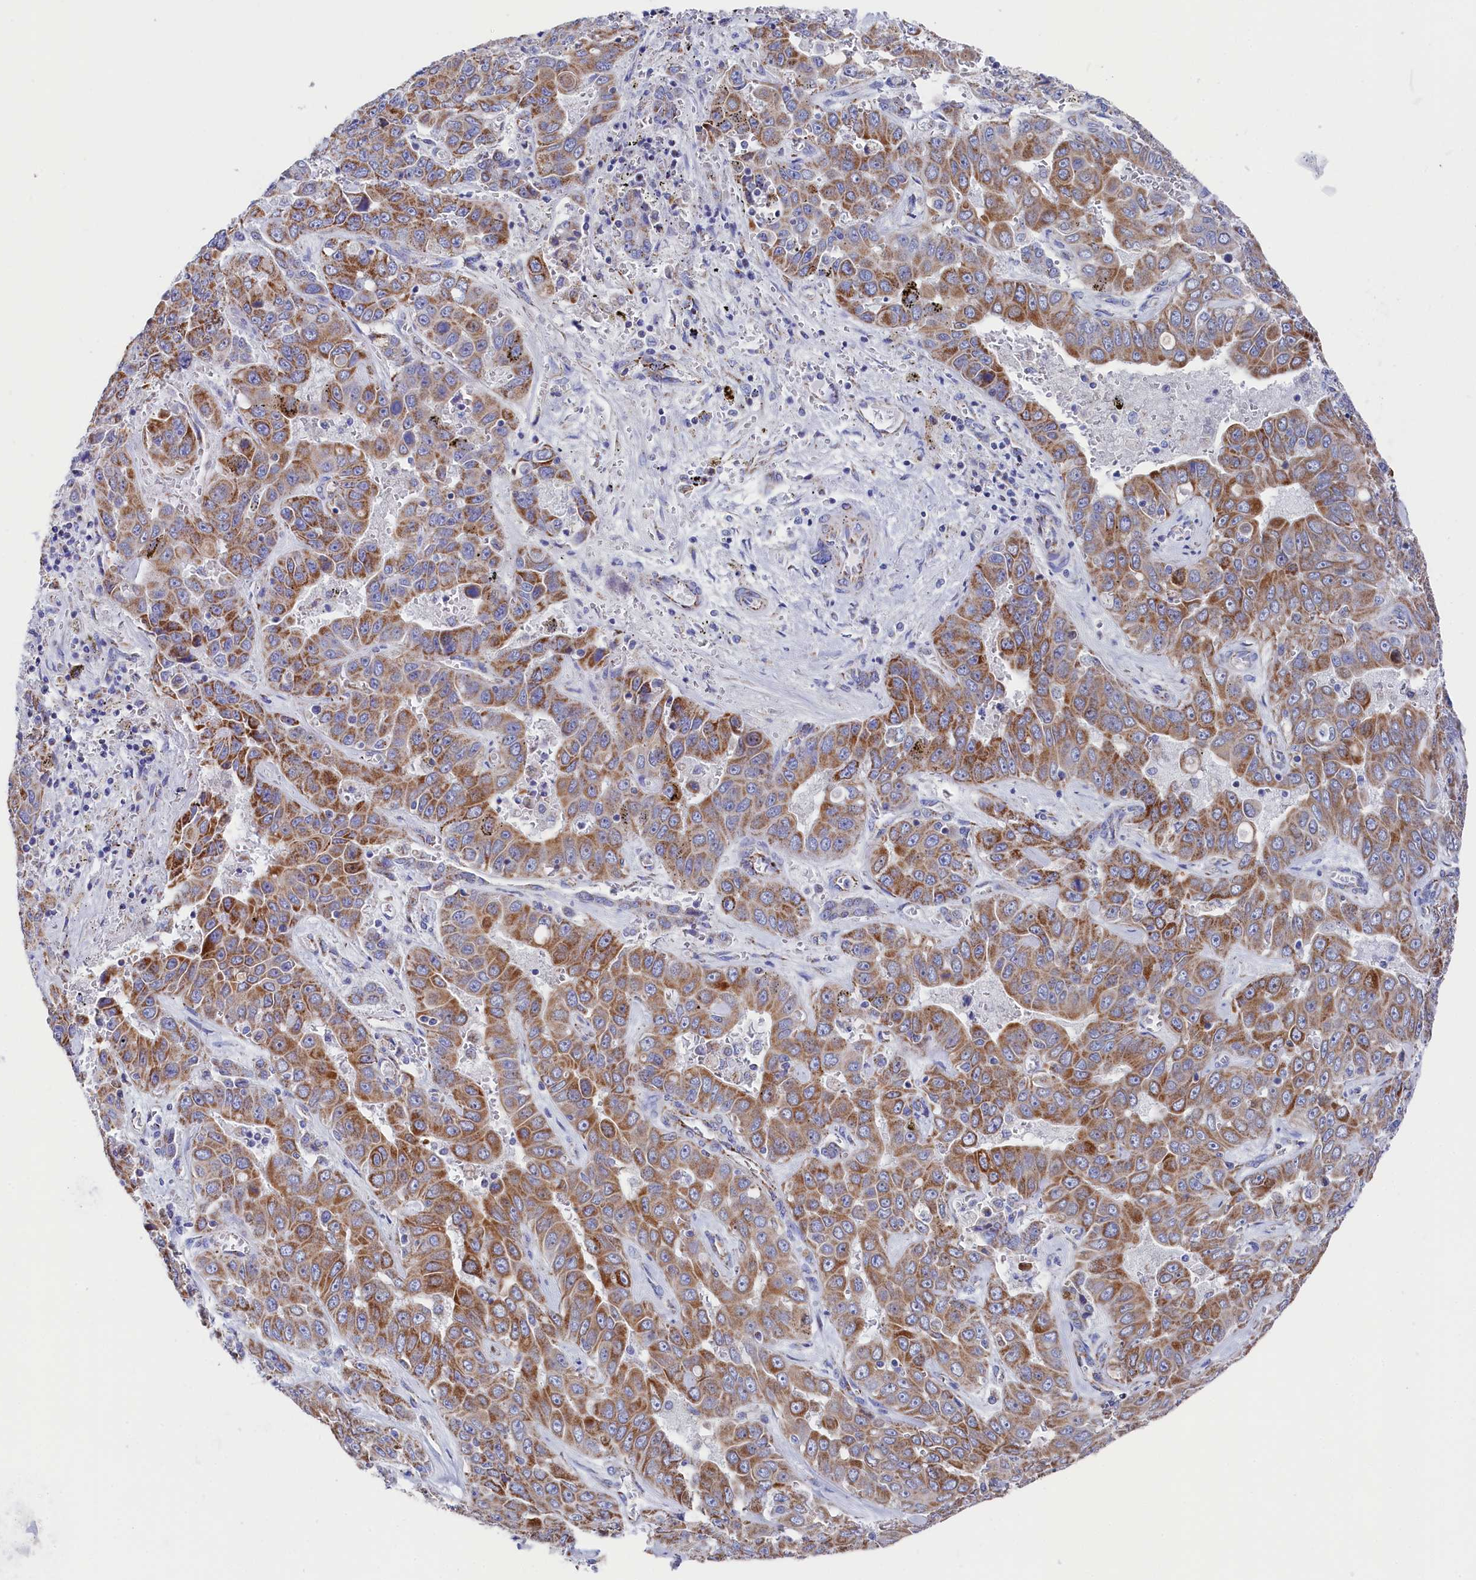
{"staining": {"intensity": "moderate", "quantity": ">75%", "location": "cytoplasmic/membranous"}, "tissue": "liver cancer", "cell_type": "Tumor cells", "image_type": "cancer", "snomed": [{"axis": "morphology", "description": "Cholangiocarcinoma"}, {"axis": "topography", "description": "Liver"}], "caption": "High-power microscopy captured an immunohistochemistry histopathology image of liver cancer, revealing moderate cytoplasmic/membranous positivity in about >75% of tumor cells. The staining was performed using DAB (3,3'-diaminobenzidine), with brown indicating positive protein expression. Nuclei are stained blue with hematoxylin.", "gene": "MMAB", "patient": {"sex": "female", "age": 52}}